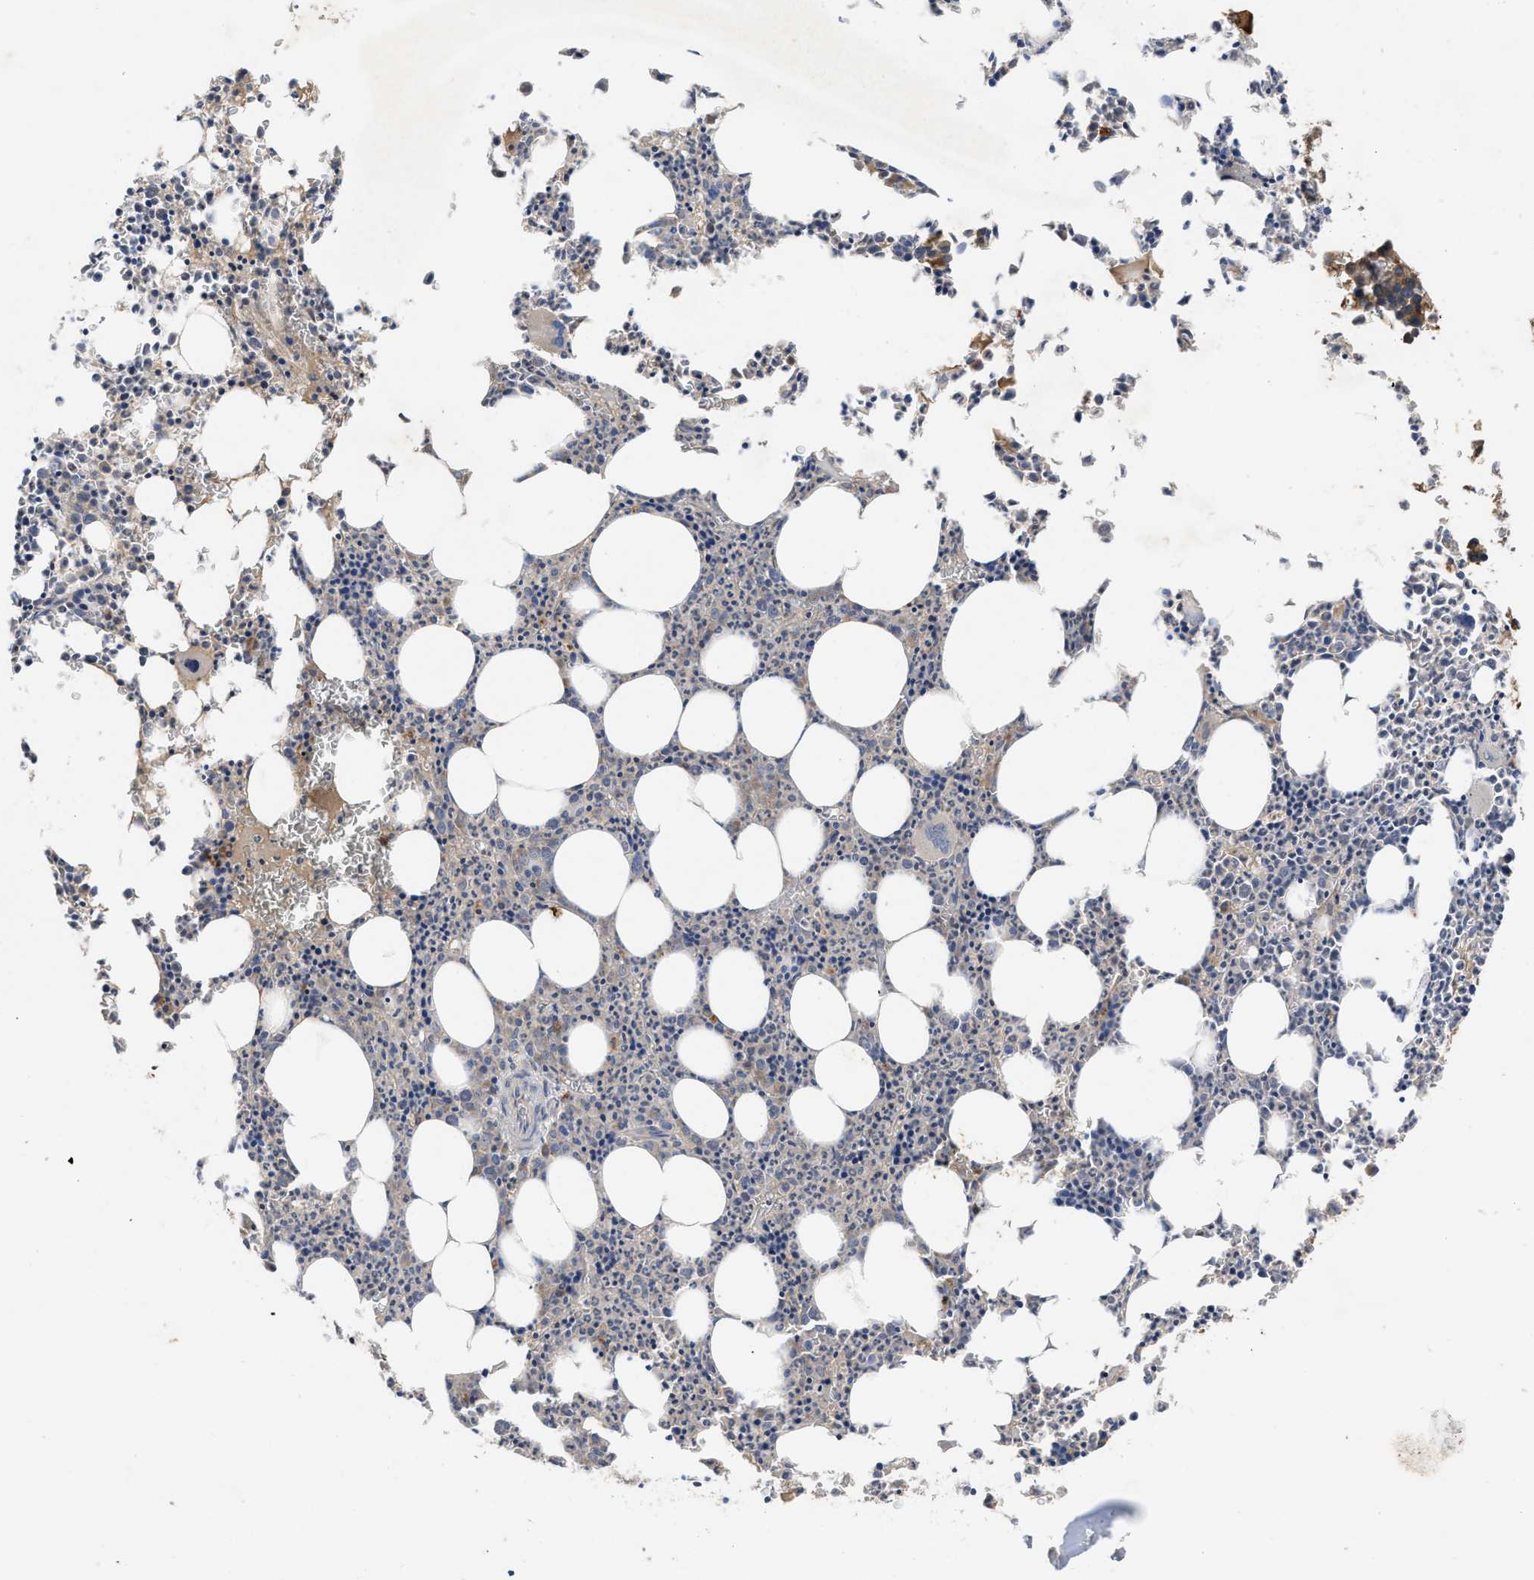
{"staining": {"intensity": "moderate", "quantity": "<25%", "location": "cytoplasmic/membranous"}, "tissue": "bone marrow", "cell_type": "Hematopoietic cells", "image_type": "normal", "snomed": [{"axis": "morphology", "description": "Normal tissue, NOS"}, {"axis": "morphology", "description": "Inflammation, NOS"}, {"axis": "topography", "description": "Bone marrow"}], "caption": "Protein expression analysis of unremarkable human bone marrow reveals moderate cytoplasmic/membranous positivity in approximately <25% of hematopoietic cells. The protein is stained brown, and the nuclei are stained in blue (DAB (3,3'-diaminobenzidine) IHC with brightfield microscopy, high magnification).", "gene": "VPS4A", "patient": {"sex": "female", "age": 40}}